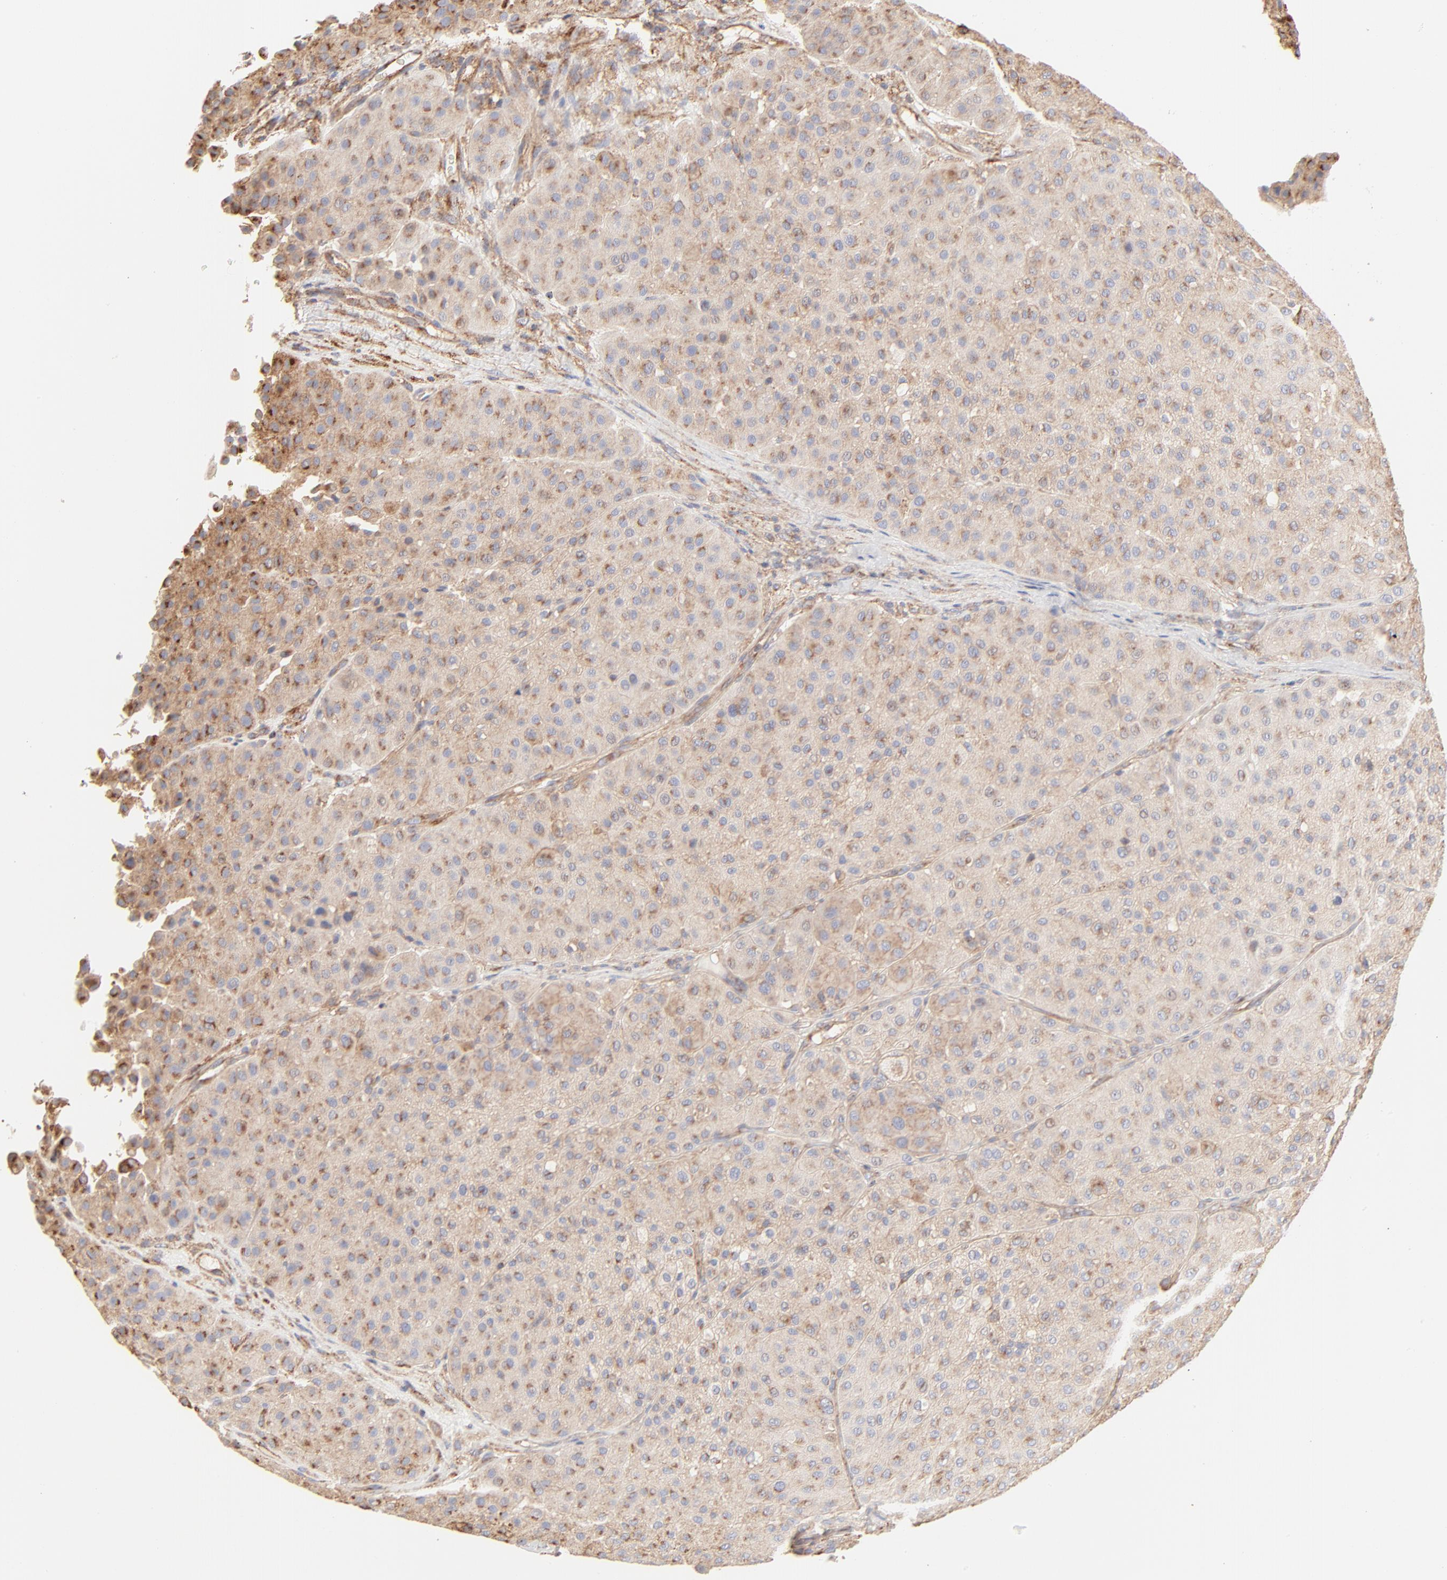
{"staining": {"intensity": "moderate", "quantity": ">75%", "location": "cytoplasmic/membranous"}, "tissue": "melanoma", "cell_type": "Tumor cells", "image_type": "cancer", "snomed": [{"axis": "morphology", "description": "Normal tissue, NOS"}, {"axis": "morphology", "description": "Malignant melanoma, Metastatic site"}, {"axis": "topography", "description": "Skin"}], "caption": "Melanoma stained with DAB (3,3'-diaminobenzidine) IHC reveals medium levels of moderate cytoplasmic/membranous positivity in about >75% of tumor cells. (brown staining indicates protein expression, while blue staining denotes nuclei).", "gene": "CLTB", "patient": {"sex": "male", "age": 41}}